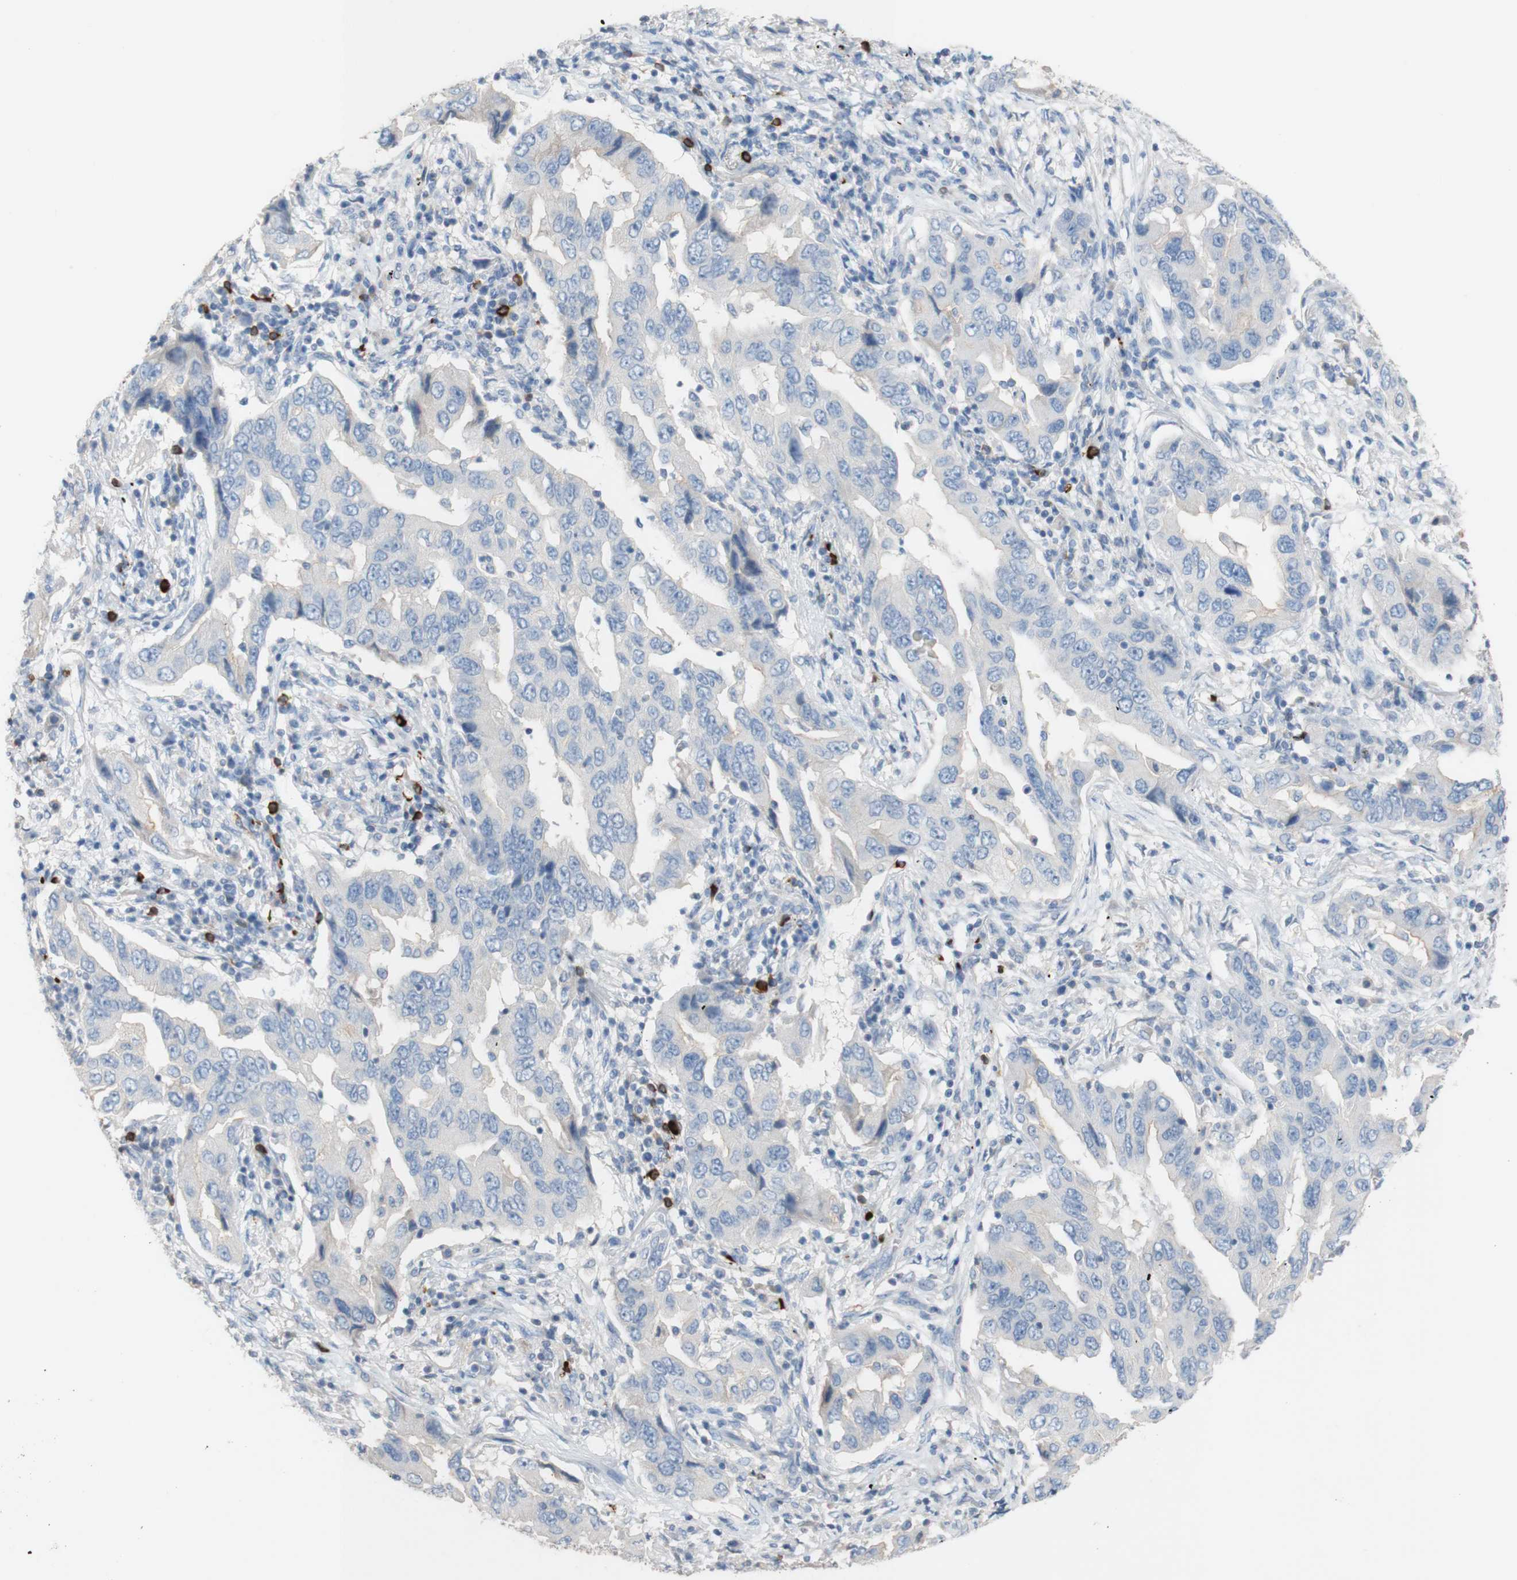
{"staining": {"intensity": "negative", "quantity": "none", "location": "none"}, "tissue": "lung cancer", "cell_type": "Tumor cells", "image_type": "cancer", "snomed": [{"axis": "morphology", "description": "Adenocarcinoma, NOS"}, {"axis": "topography", "description": "Lung"}], "caption": "Human lung cancer (adenocarcinoma) stained for a protein using IHC displays no staining in tumor cells.", "gene": "PACSIN1", "patient": {"sex": "female", "age": 65}}